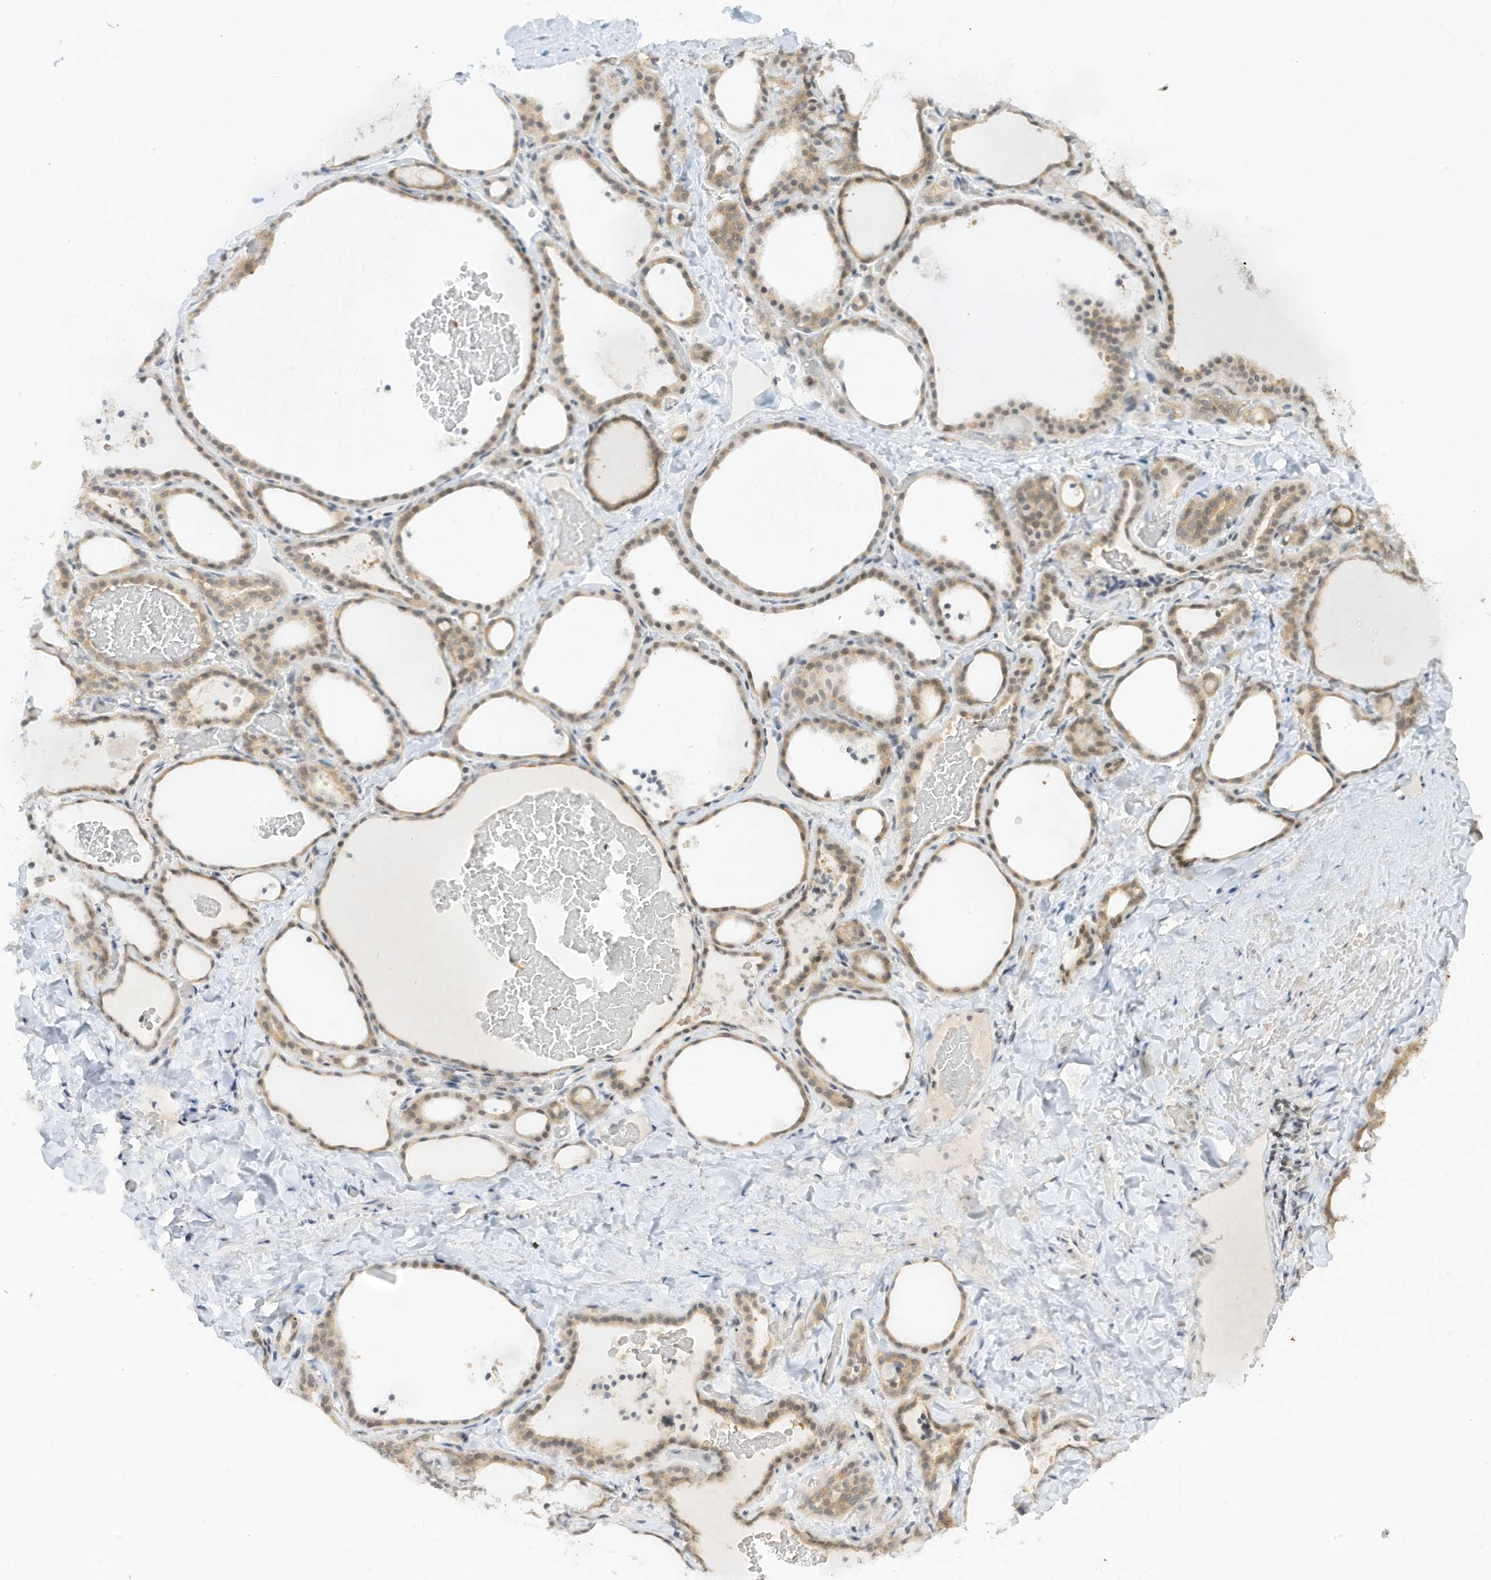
{"staining": {"intensity": "moderate", "quantity": ">75%", "location": "cytoplasmic/membranous,nuclear"}, "tissue": "thyroid gland", "cell_type": "Glandular cells", "image_type": "normal", "snomed": [{"axis": "morphology", "description": "Normal tissue, NOS"}, {"axis": "topography", "description": "Thyroid gland"}], "caption": "Immunohistochemistry of unremarkable human thyroid gland displays medium levels of moderate cytoplasmic/membranous,nuclear expression in about >75% of glandular cells. The staining was performed using DAB (3,3'-diaminobenzidine), with brown indicating positive protein expression. Nuclei are stained blue with hematoxylin.", "gene": "TAB3", "patient": {"sex": "female", "age": 22}}